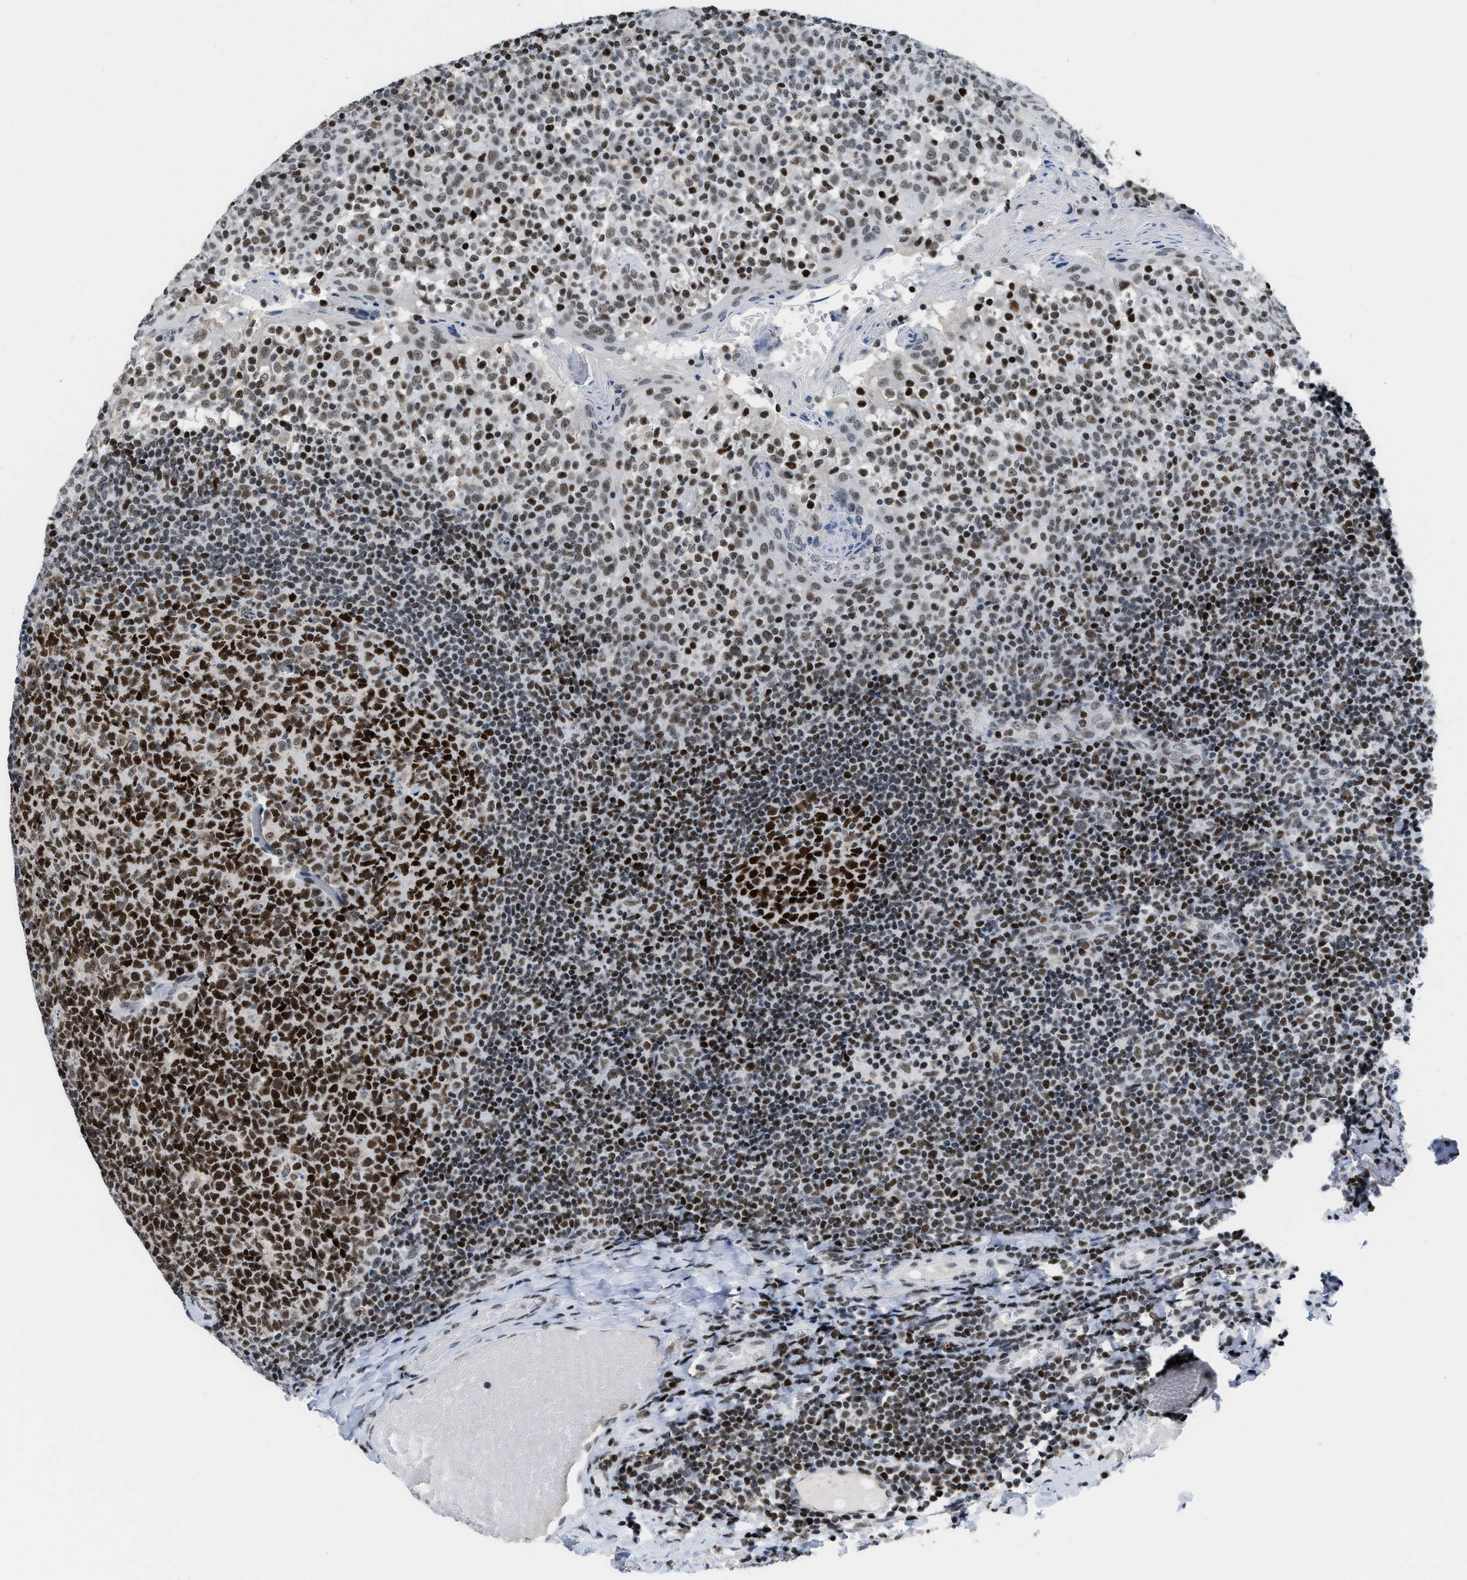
{"staining": {"intensity": "strong", "quantity": ">75%", "location": "nuclear"}, "tissue": "tonsil", "cell_type": "Germinal center cells", "image_type": "normal", "snomed": [{"axis": "morphology", "description": "Normal tissue, NOS"}, {"axis": "topography", "description": "Tonsil"}], "caption": "Strong nuclear positivity for a protein is identified in about >75% of germinal center cells of unremarkable tonsil using immunohistochemistry.", "gene": "TERF2IP", "patient": {"sex": "female", "age": 19}}